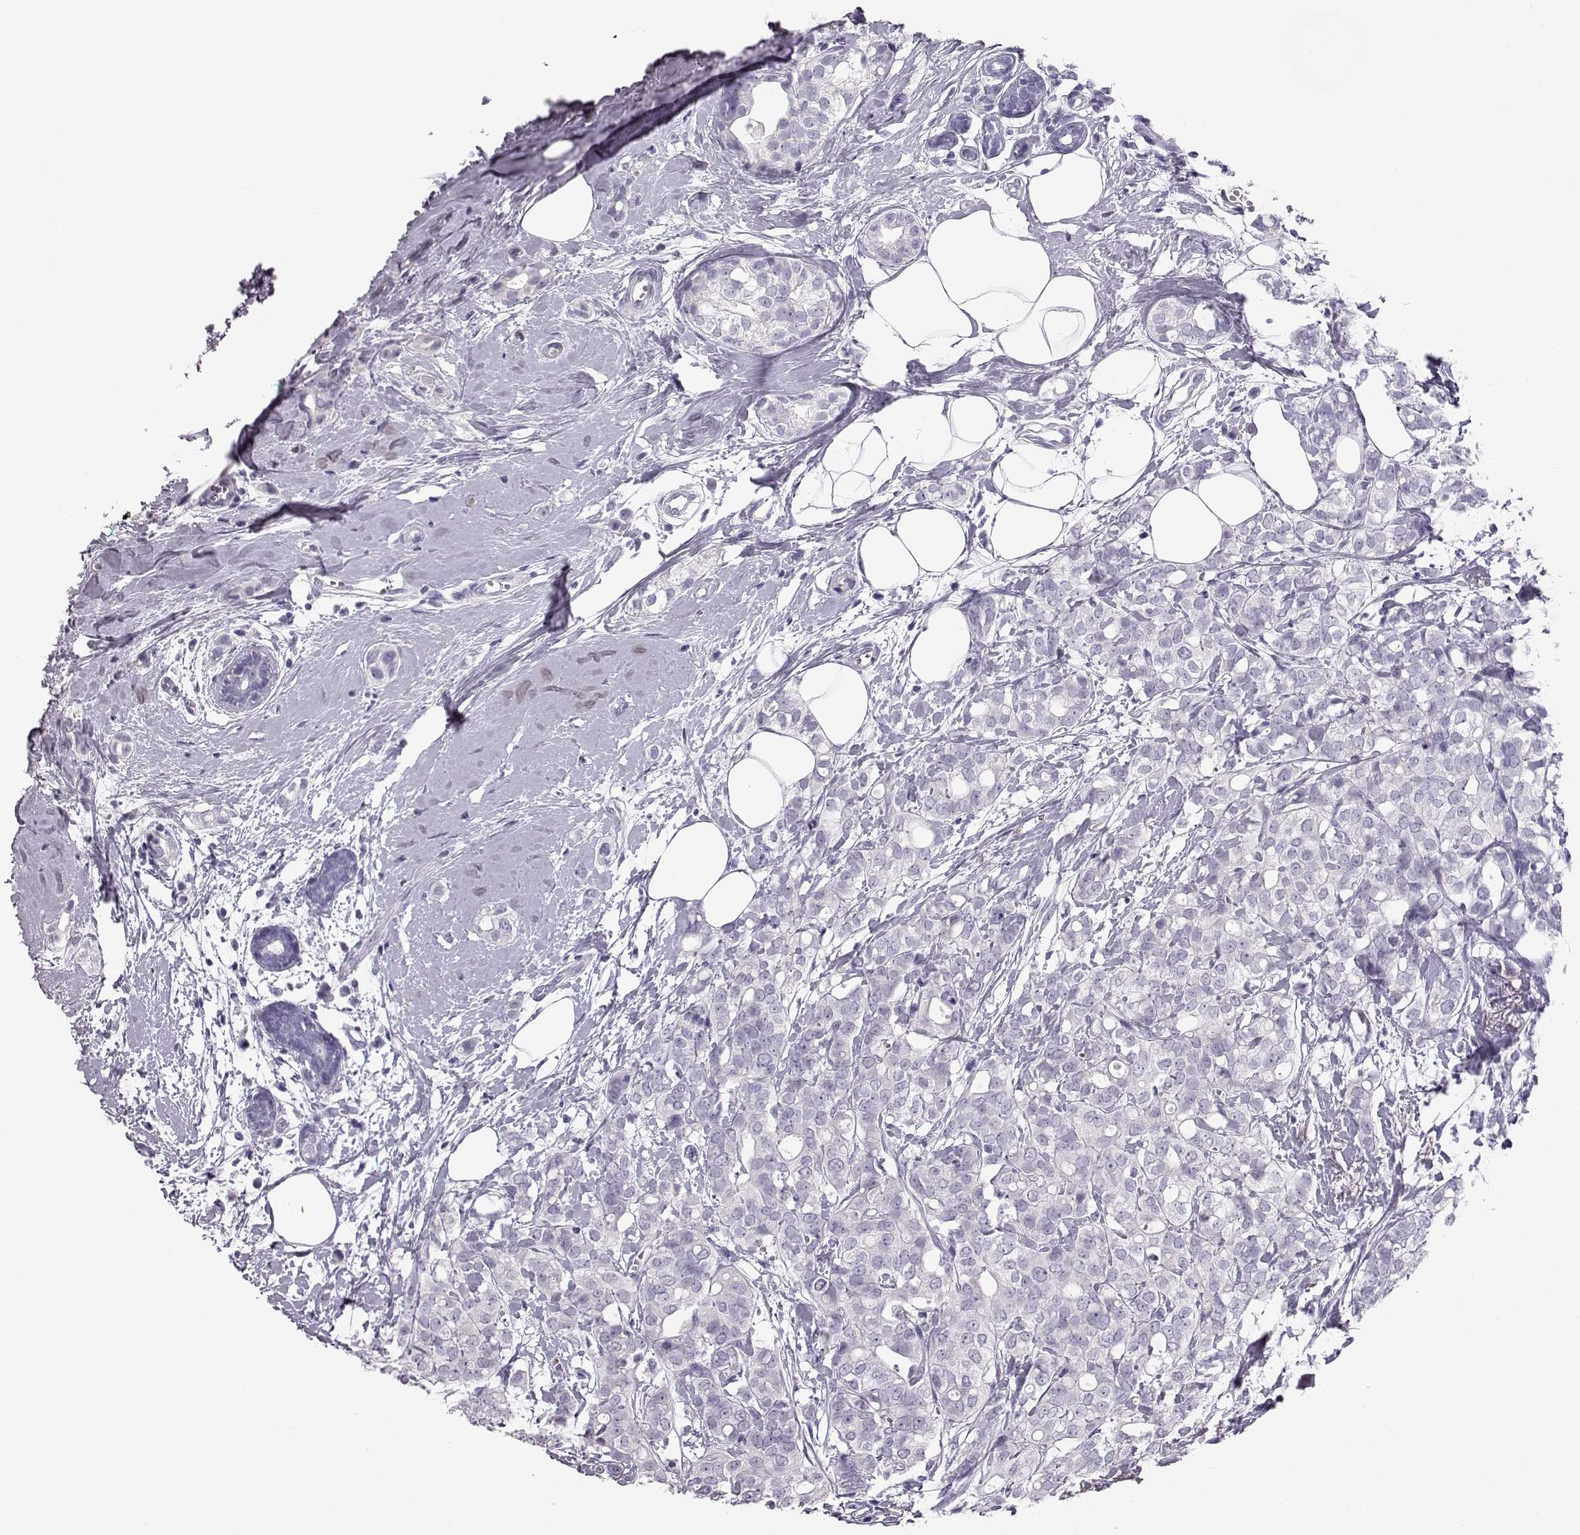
{"staining": {"intensity": "negative", "quantity": "none", "location": "none"}, "tissue": "breast cancer", "cell_type": "Tumor cells", "image_type": "cancer", "snomed": [{"axis": "morphology", "description": "Duct carcinoma"}, {"axis": "topography", "description": "Breast"}], "caption": "Tumor cells show no significant protein expression in breast infiltrating ductal carcinoma.", "gene": "BFSP2", "patient": {"sex": "female", "age": 40}}